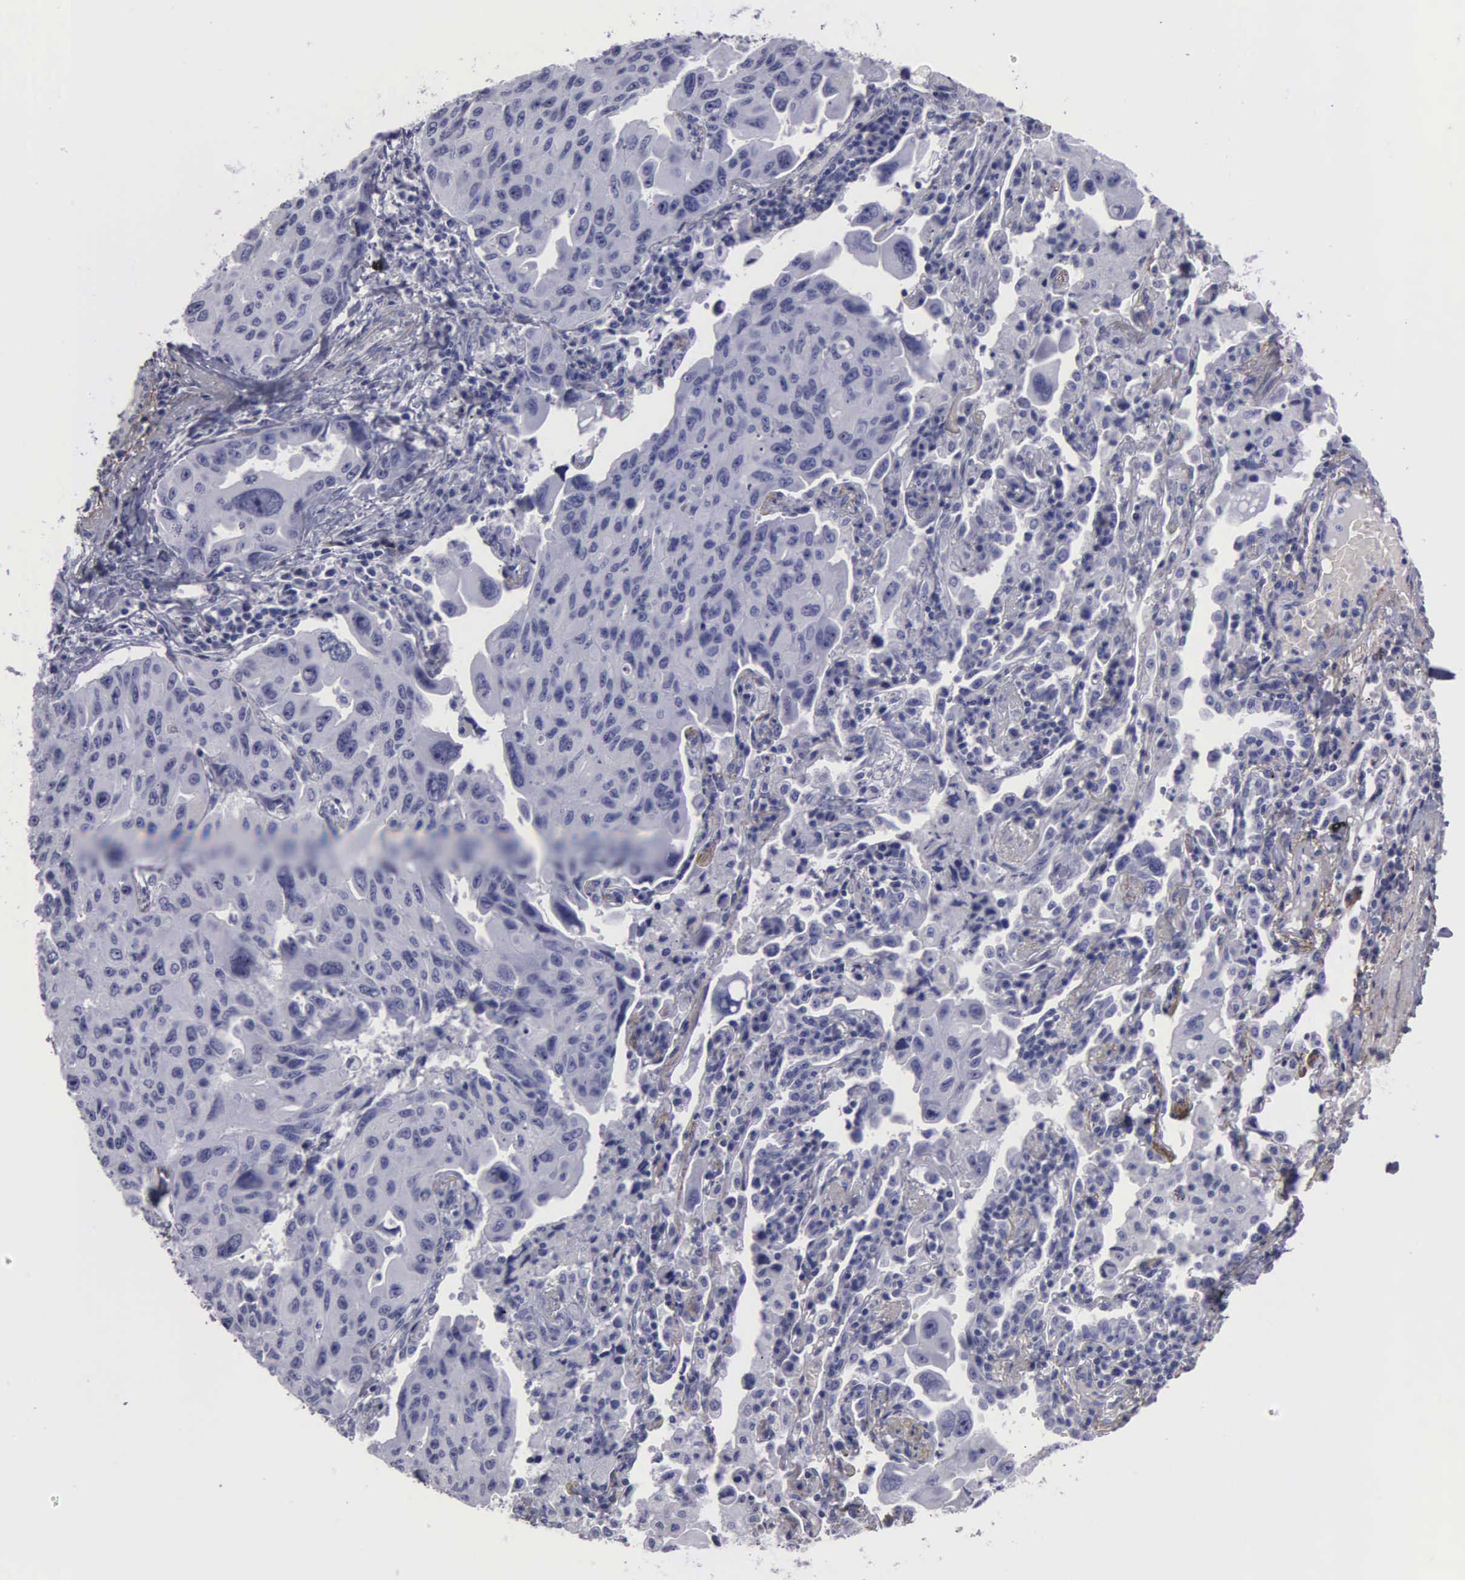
{"staining": {"intensity": "negative", "quantity": "none", "location": "none"}, "tissue": "lung cancer", "cell_type": "Tumor cells", "image_type": "cancer", "snomed": [{"axis": "morphology", "description": "Adenocarcinoma, NOS"}, {"axis": "topography", "description": "Lung"}], "caption": "High magnification brightfield microscopy of lung cancer (adenocarcinoma) stained with DAB (3,3'-diaminobenzidine) (brown) and counterstained with hematoxylin (blue): tumor cells show no significant positivity.", "gene": "FBLN5", "patient": {"sex": "male", "age": 64}}